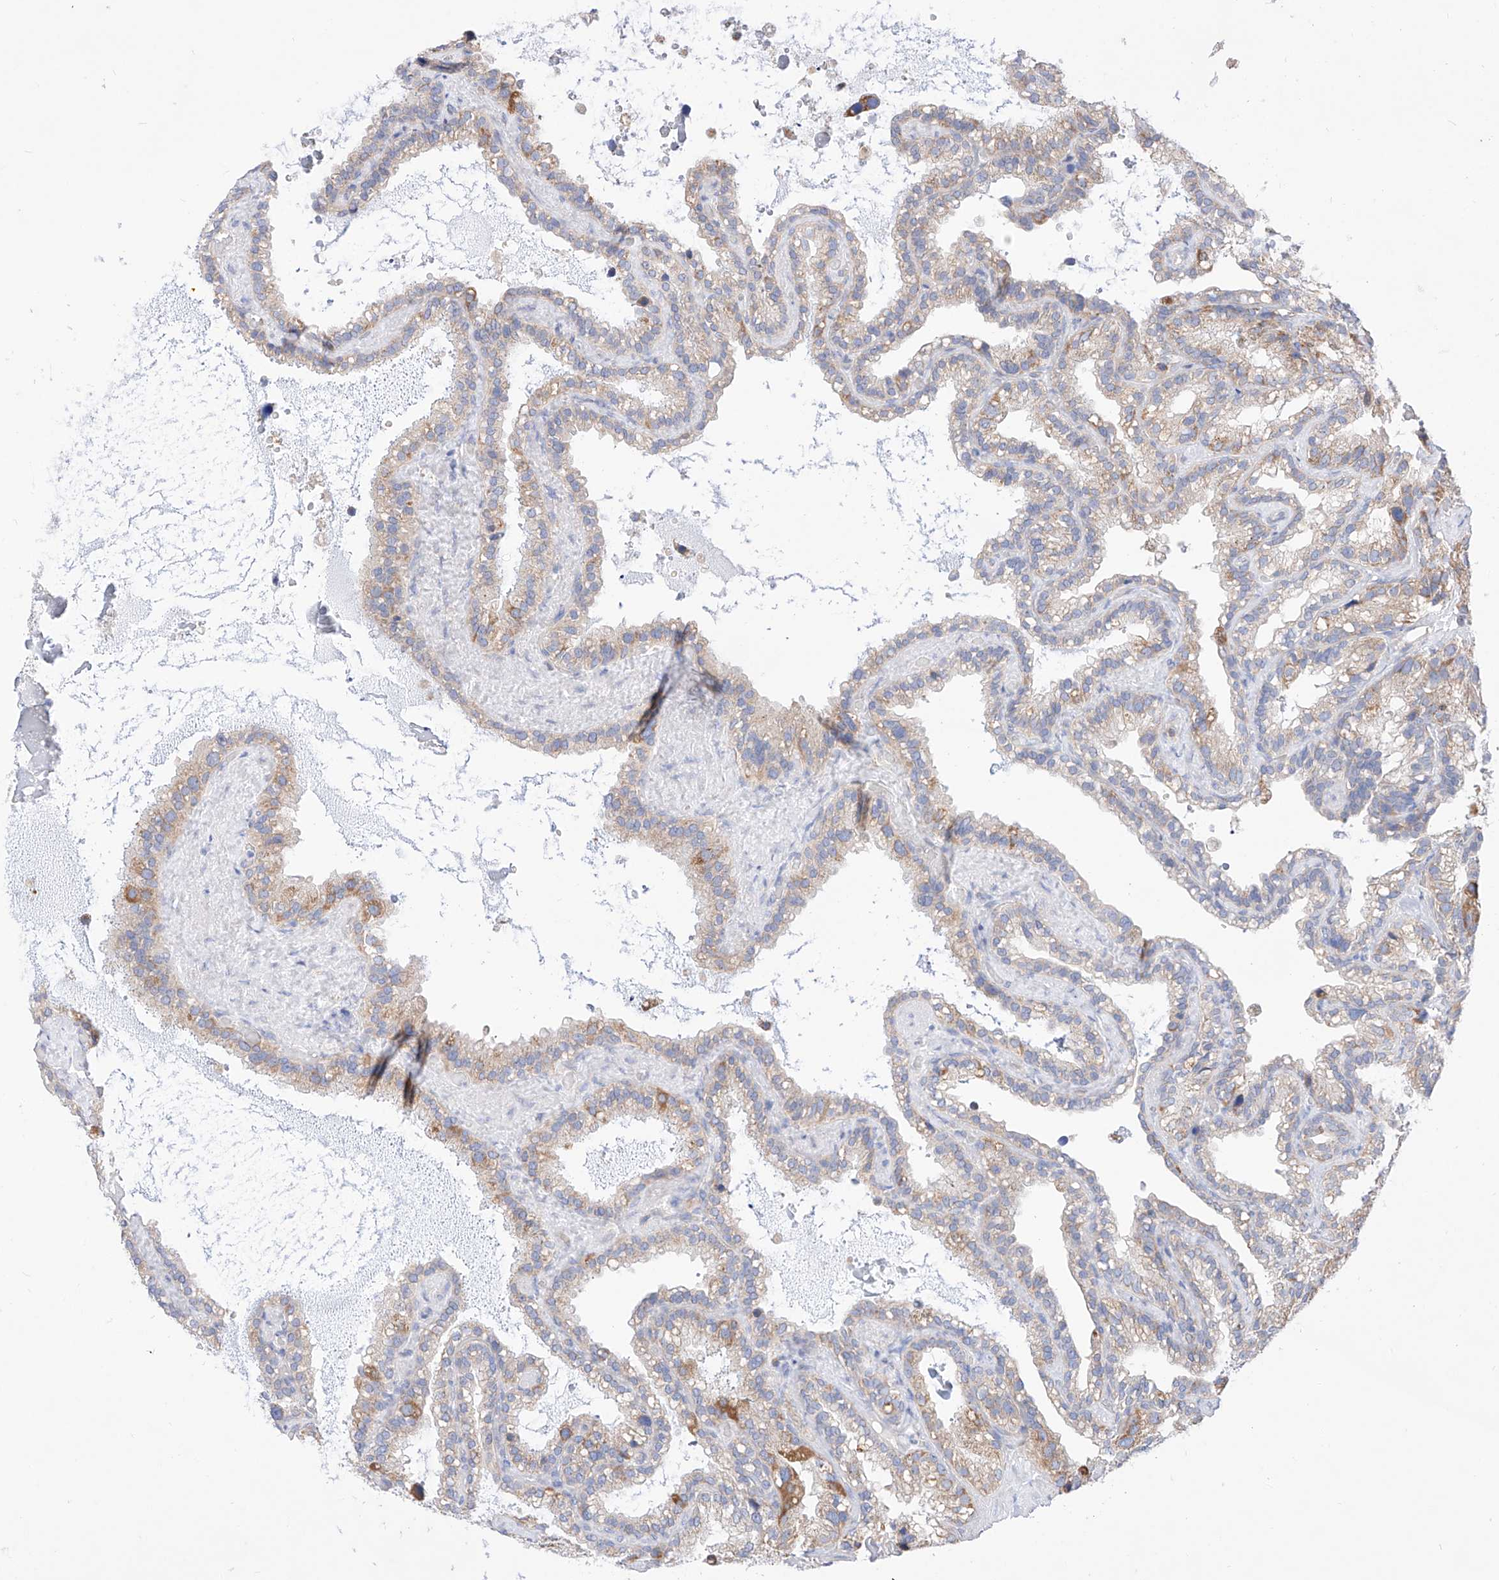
{"staining": {"intensity": "moderate", "quantity": "25%-75%", "location": "cytoplasmic/membranous"}, "tissue": "seminal vesicle", "cell_type": "Glandular cells", "image_type": "normal", "snomed": [{"axis": "morphology", "description": "Normal tissue, NOS"}, {"axis": "topography", "description": "Prostate"}, {"axis": "topography", "description": "Seminal veicle"}], "caption": "The image exhibits staining of unremarkable seminal vesicle, revealing moderate cytoplasmic/membranous protein expression (brown color) within glandular cells.", "gene": "KTI12", "patient": {"sex": "male", "age": 68}}